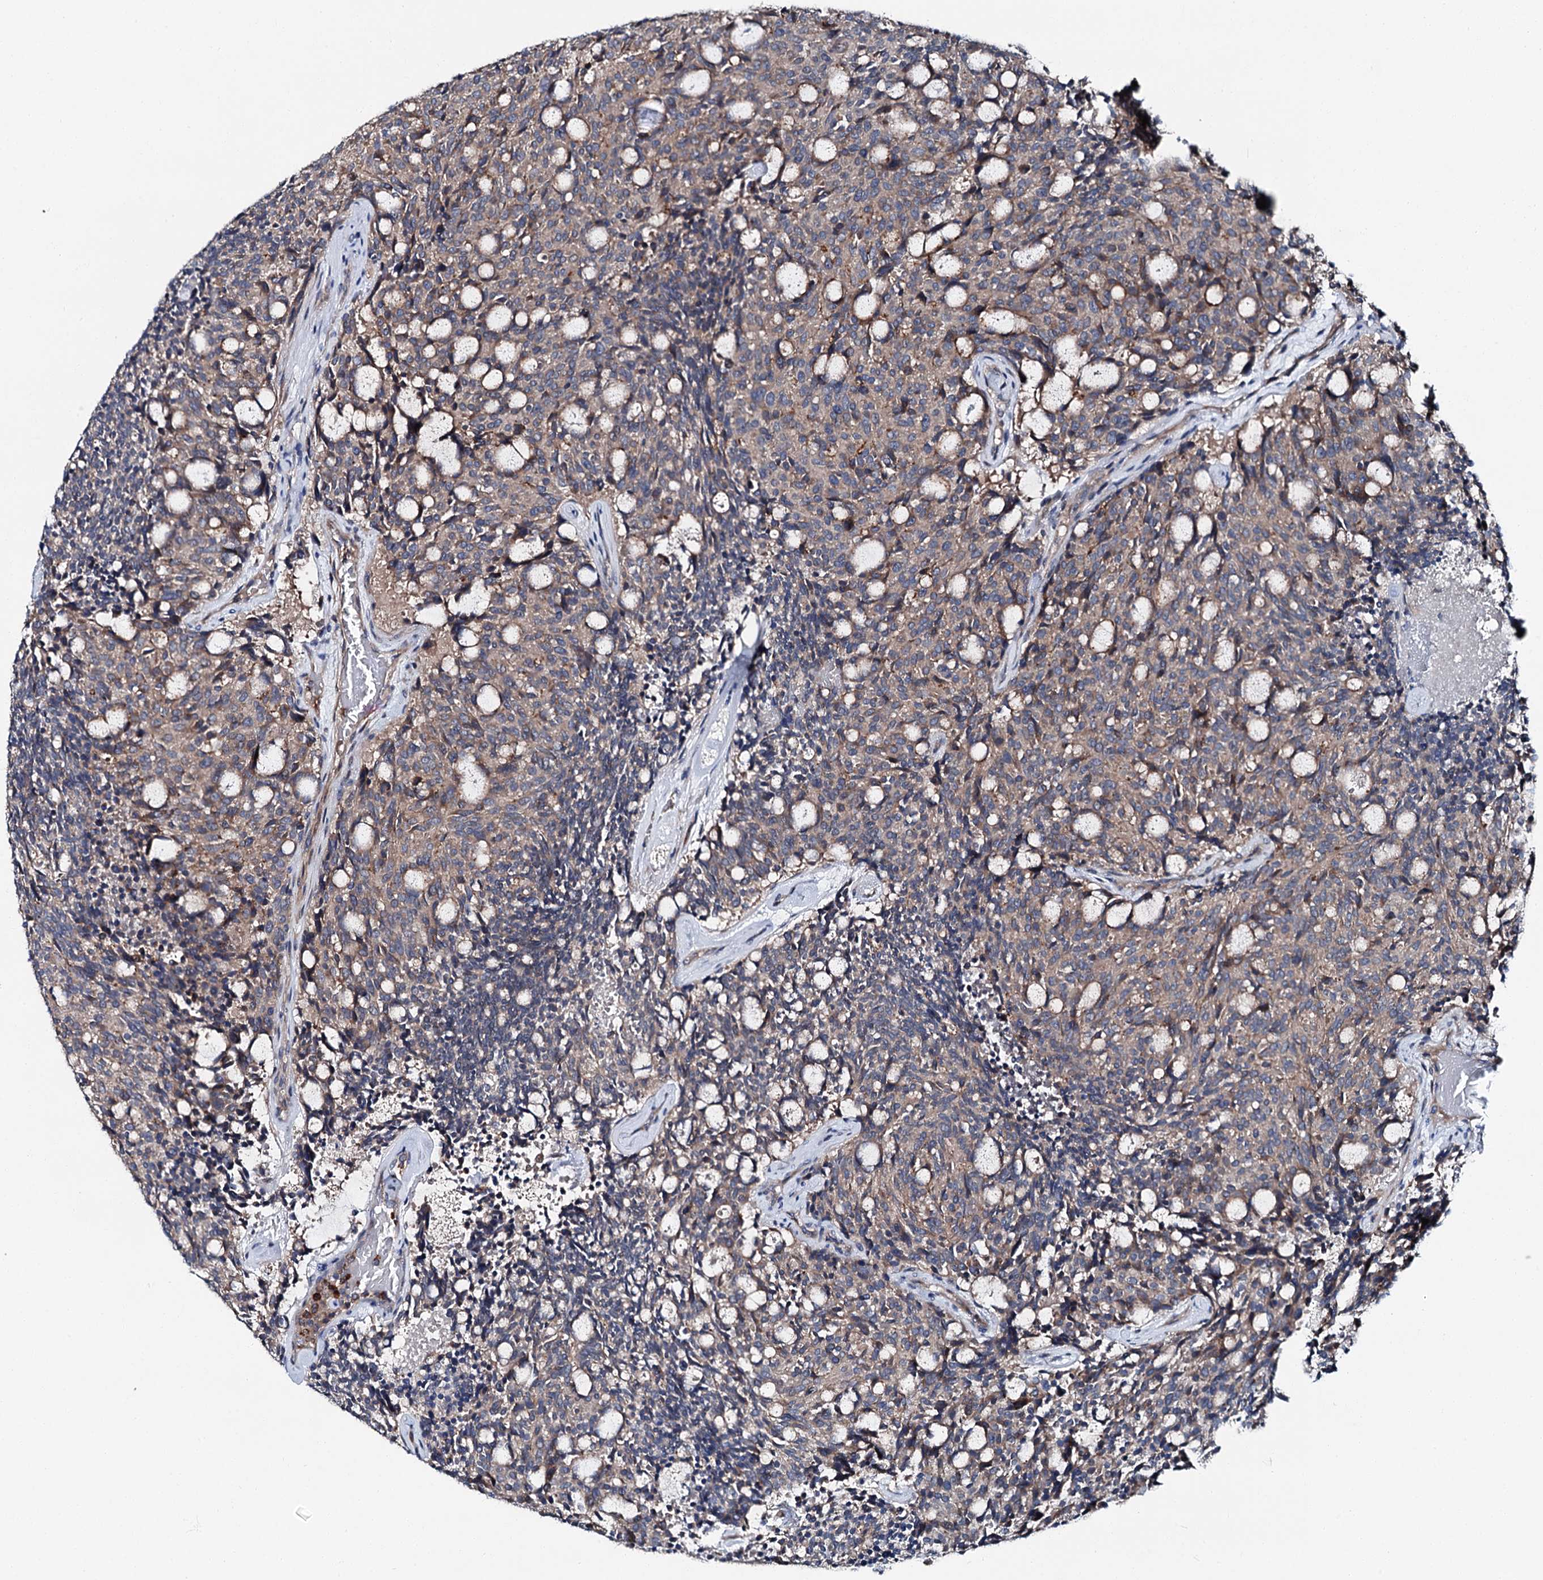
{"staining": {"intensity": "weak", "quantity": "25%-75%", "location": "cytoplasmic/membranous"}, "tissue": "carcinoid", "cell_type": "Tumor cells", "image_type": "cancer", "snomed": [{"axis": "morphology", "description": "Carcinoid, malignant, NOS"}, {"axis": "topography", "description": "Pancreas"}], "caption": "Tumor cells exhibit weak cytoplasmic/membranous expression in approximately 25%-75% of cells in malignant carcinoid.", "gene": "SLC22A25", "patient": {"sex": "female", "age": 54}}